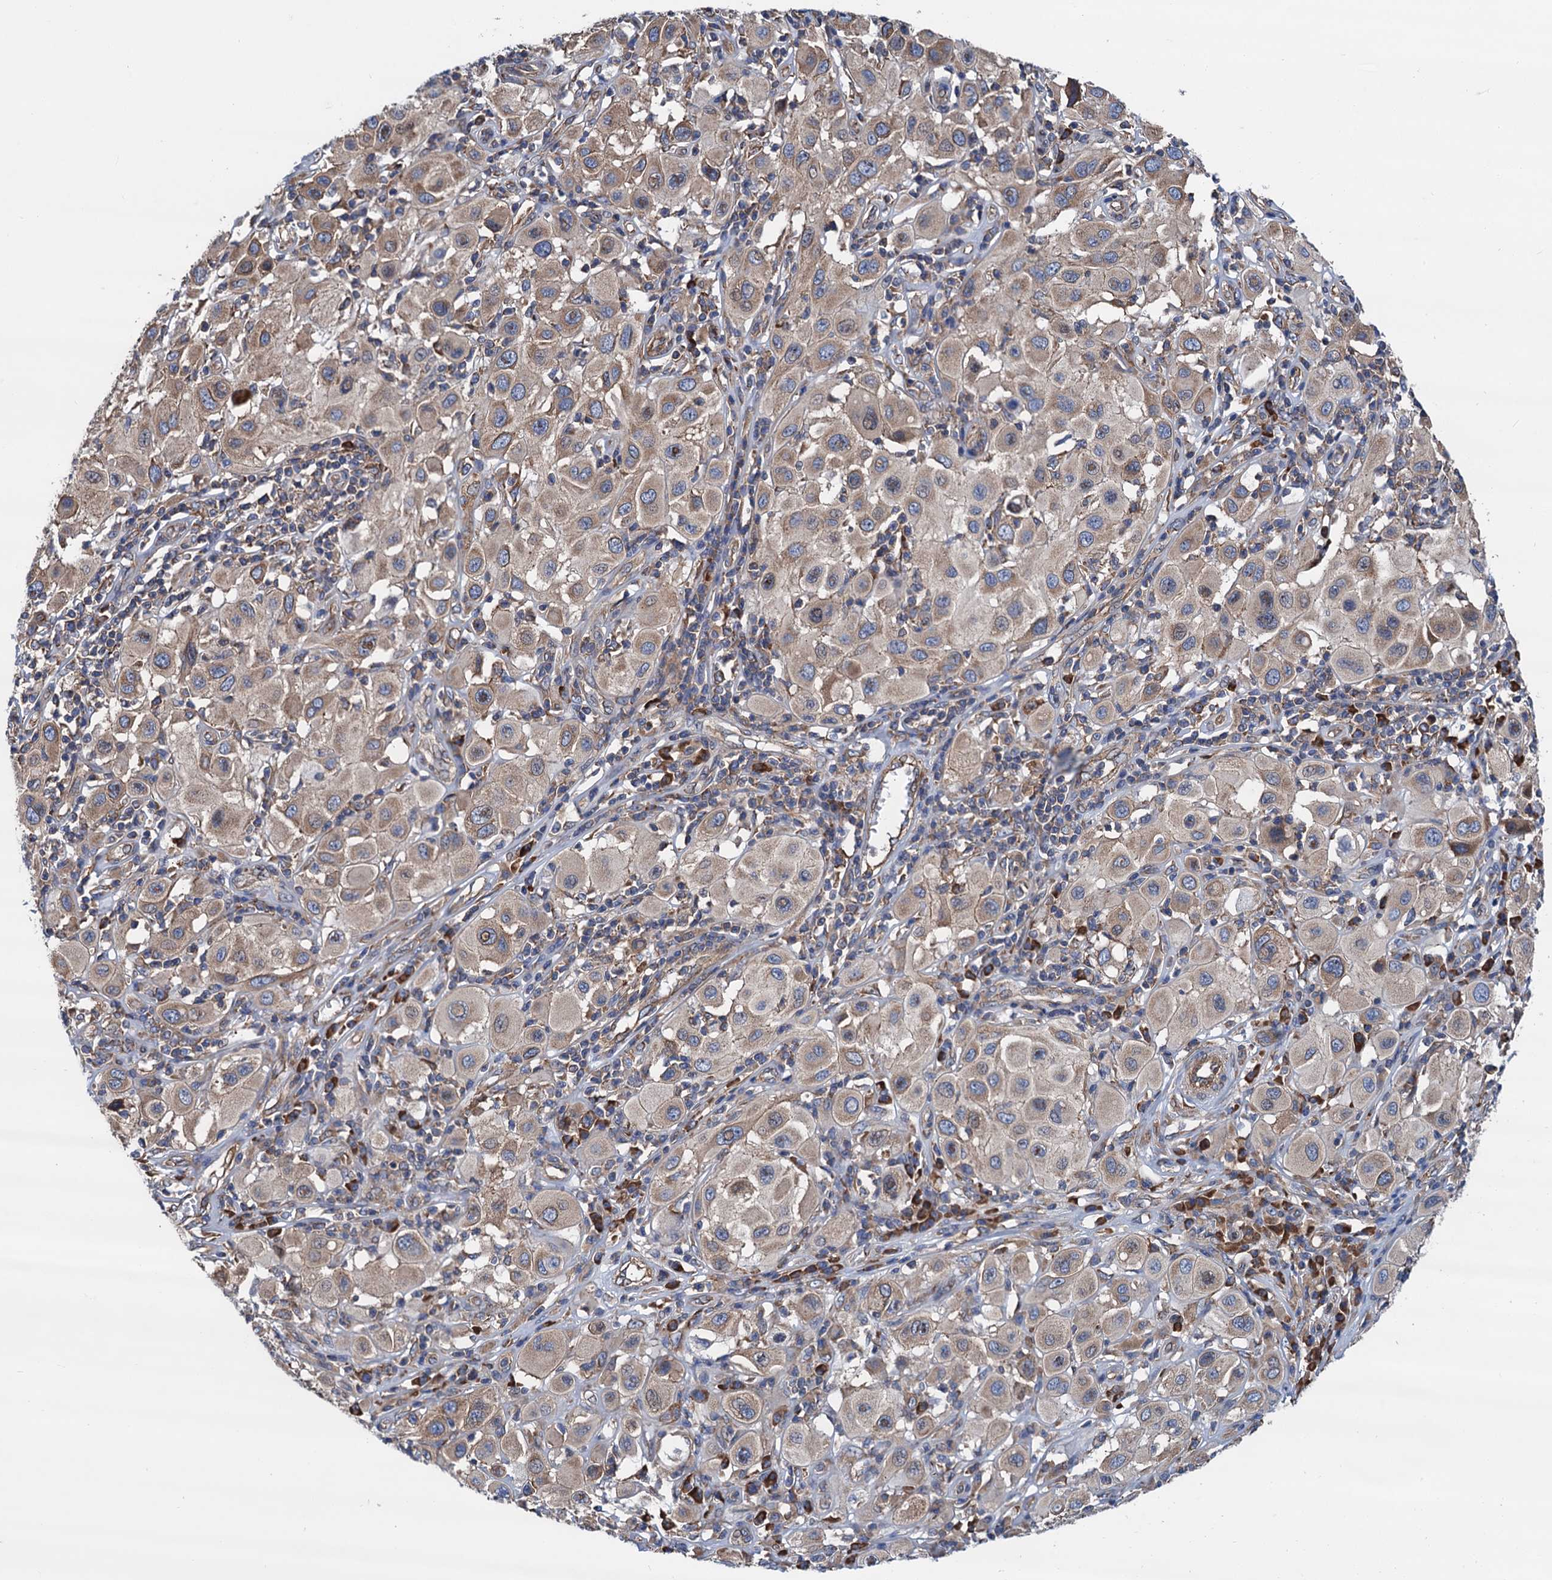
{"staining": {"intensity": "weak", "quantity": ">75%", "location": "cytoplasmic/membranous"}, "tissue": "melanoma", "cell_type": "Tumor cells", "image_type": "cancer", "snomed": [{"axis": "morphology", "description": "Malignant melanoma, Metastatic site"}, {"axis": "topography", "description": "Skin"}], "caption": "This image reveals immunohistochemistry (IHC) staining of human melanoma, with low weak cytoplasmic/membranous staining in about >75% of tumor cells.", "gene": "SLC12A7", "patient": {"sex": "male", "age": 41}}